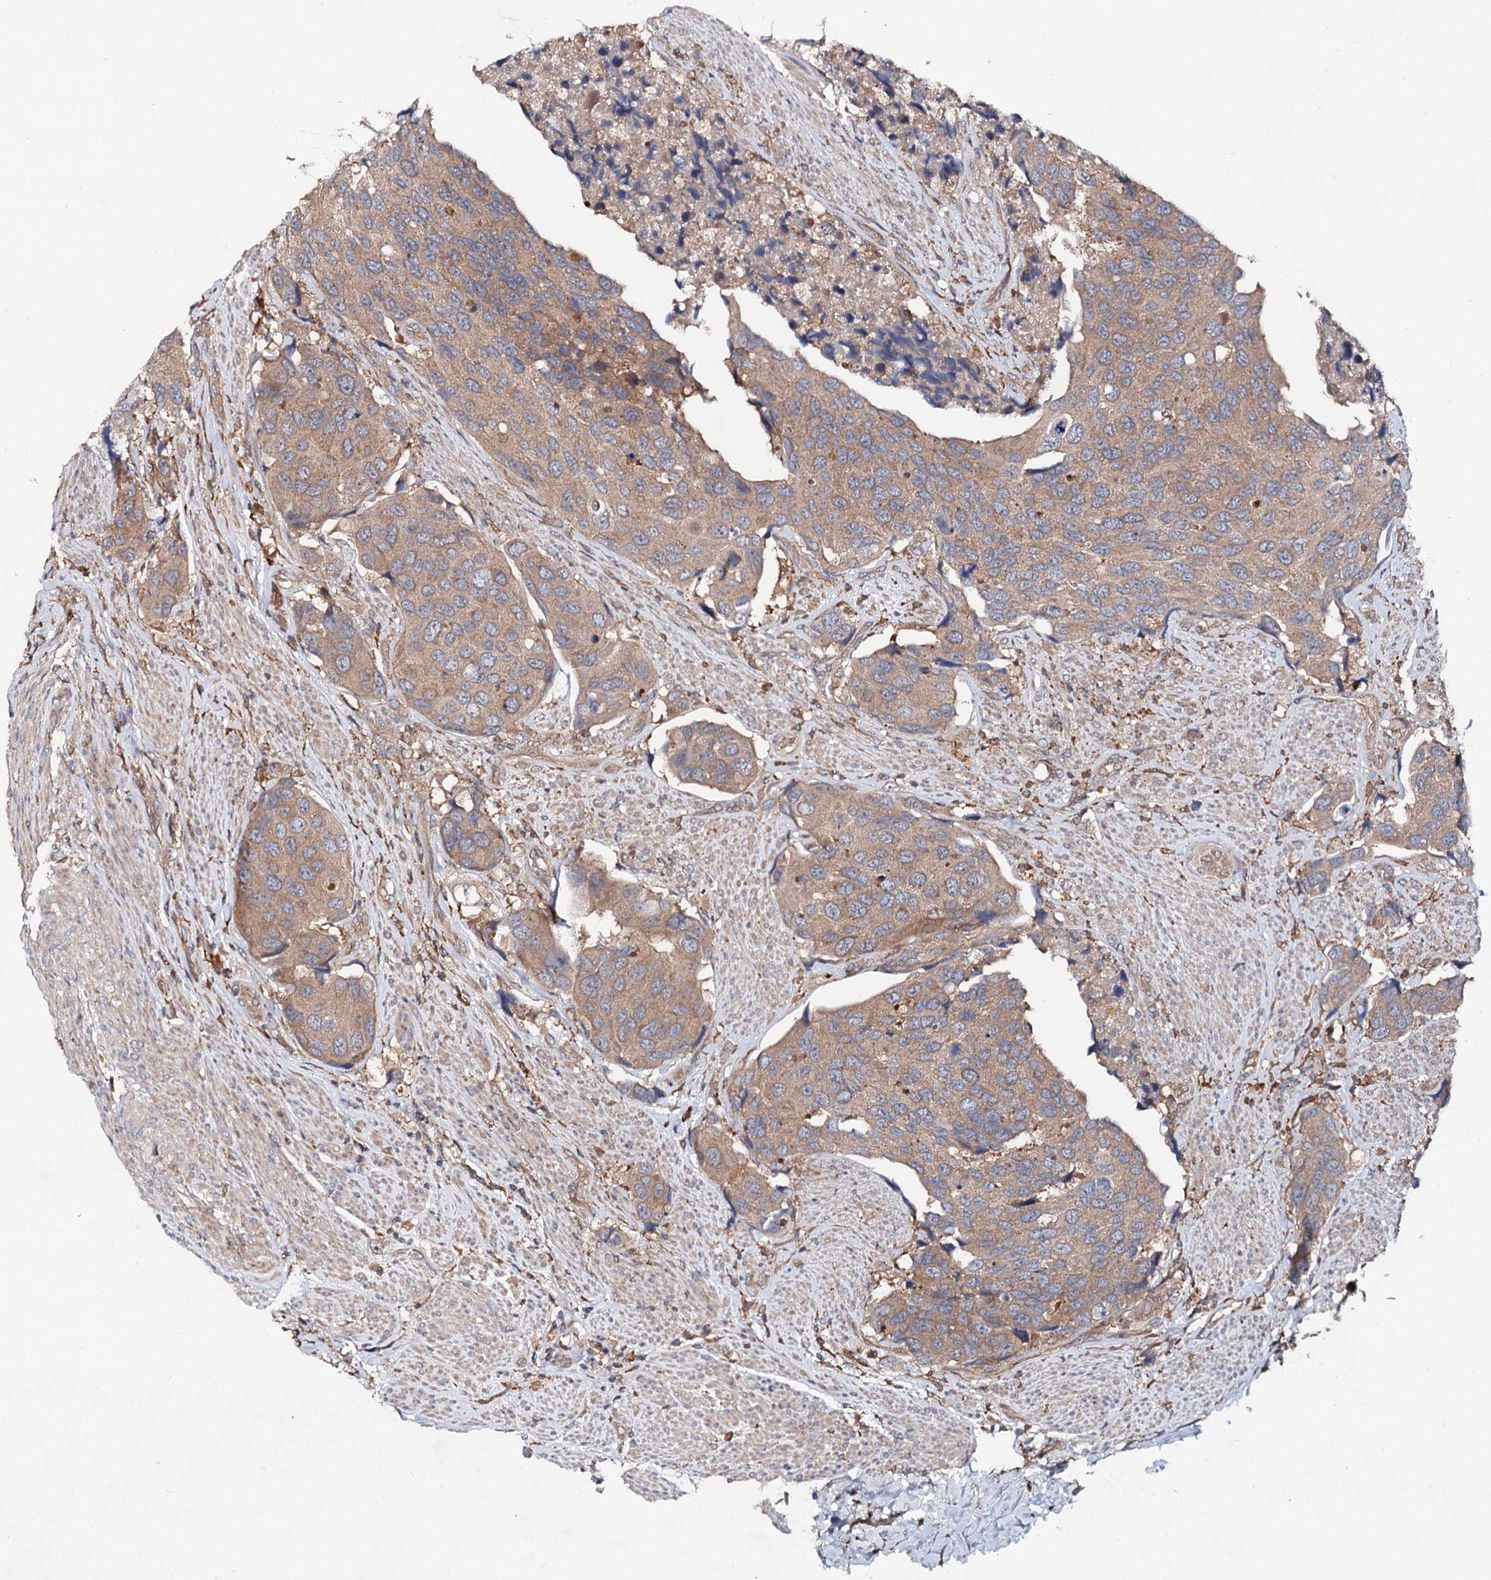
{"staining": {"intensity": "weak", "quantity": "25%-75%", "location": "cytoplasmic/membranous"}, "tissue": "urothelial cancer", "cell_type": "Tumor cells", "image_type": "cancer", "snomed": [{"axis": "morphology", "description": "Urothelial carcinoma, High grade"}, {"axis": "topography", "description": "Urinary bladder"}], "caption": "Immunohistochemistry histopathology image of human urothelial carcinoma (high-grade) stained for a protein (brown), which reveals low levels of weak cytoplasmic/membranous expression in about 25%-75% of tumor cells.", "gene": "VPS29", "patient": {"sex": "male", "age": 74}}